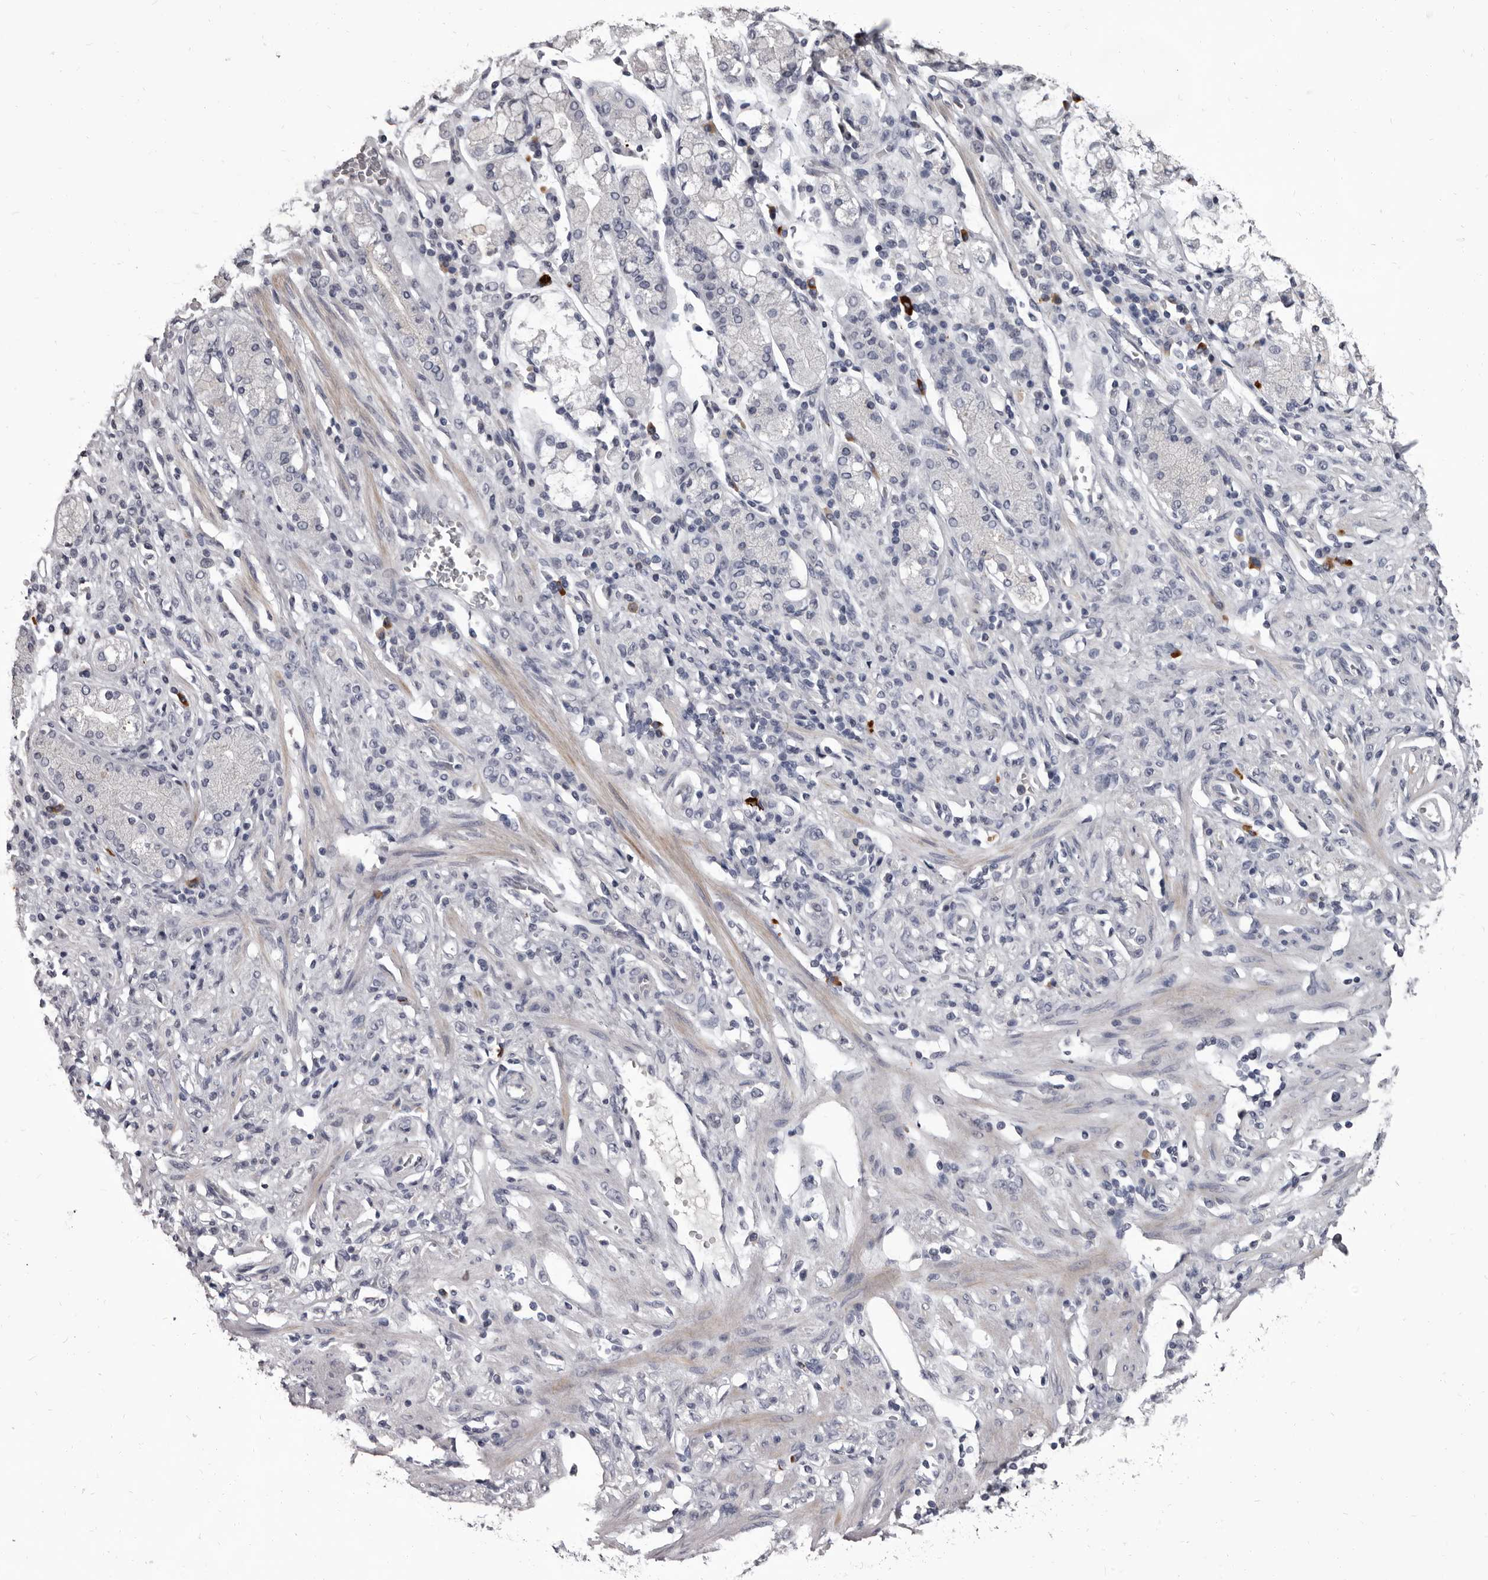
{"staining": {"intensity": "negative", "quantity": "none", "location": "none"}, "tissue": "stomach cancer", "cell_type": "Tumor cells", "image_type": "cancer", "snomed": [{"axis": "morphology", "description": "Normal tissue, NOS"}, {"axis": "morphology", "description": "Adenocarcinoma, NOS"}, {"axis": "topography", "description": "Stomach"}], "caption": "High magnification brightfield microscopy of stomach adenocarcinoma stained with DAB (brown) and counterstained with hematoxylin (blue): tumor cells show no significant expression.", "gene": "GZMH", "patient": {"sex": "male", "age": 82}}